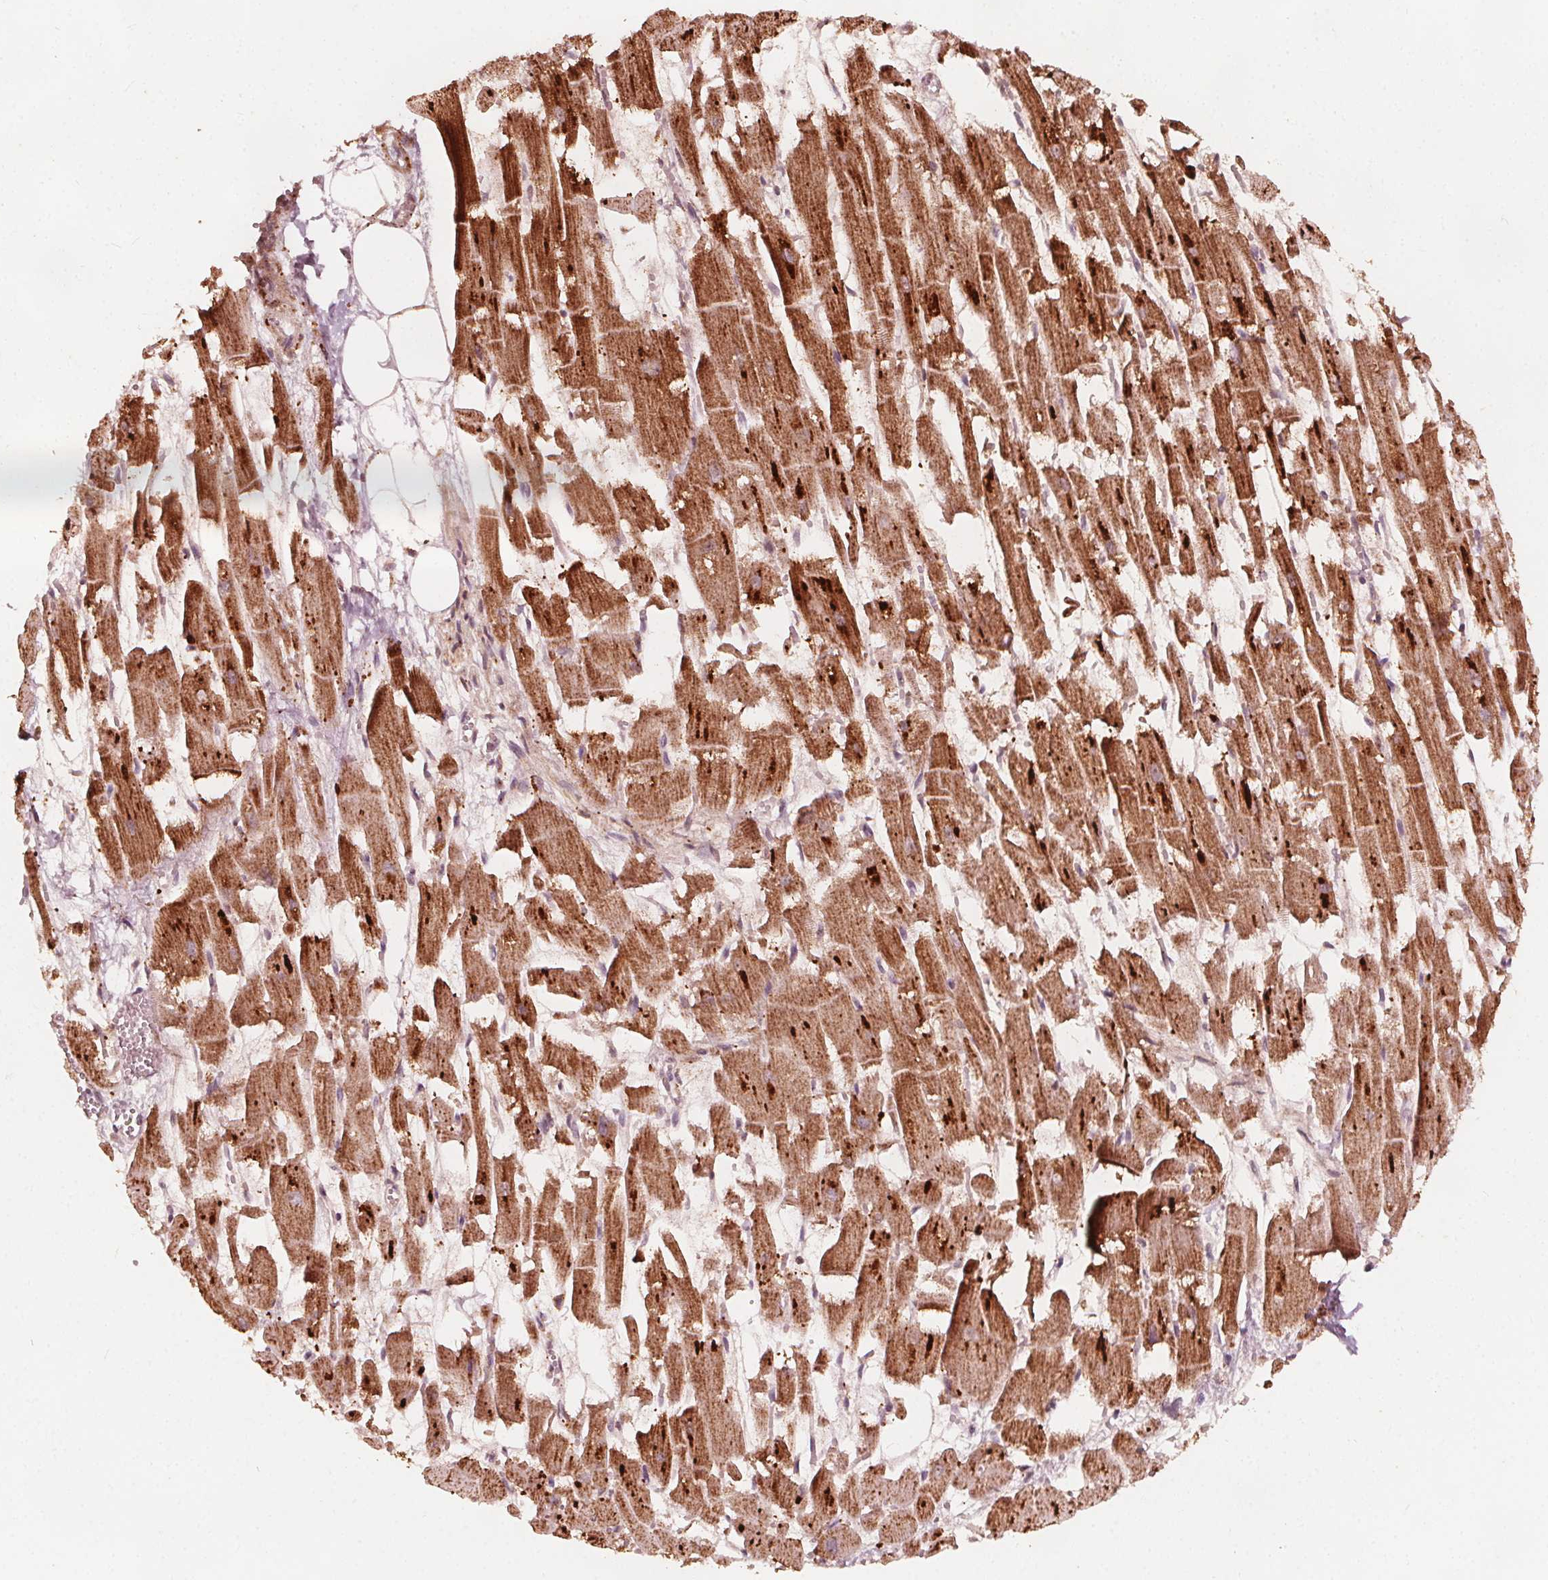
{"staining": {"intensity": "strong", "quantity": ">75%", "location": "cytoplasmic/membranous"}, "tissue": "heart muscle", "cell_type": "Cardiomyocytes", "image_type": "normal", "snomed": [{"axis": "morphology", "description": "Normal tissue, NOS"}, {"axis": "topography", "description": "Heart"}], "caption": "Immunohistochemistry photomicrograph of normal human heart muscle stained for a protein (brown), which reveals high levels of strong cytoplasmic/membranous staining in about >75% of cardiomyocytes.", "gene": "AIP", "patient": {"sex": "female", "age": 52}}